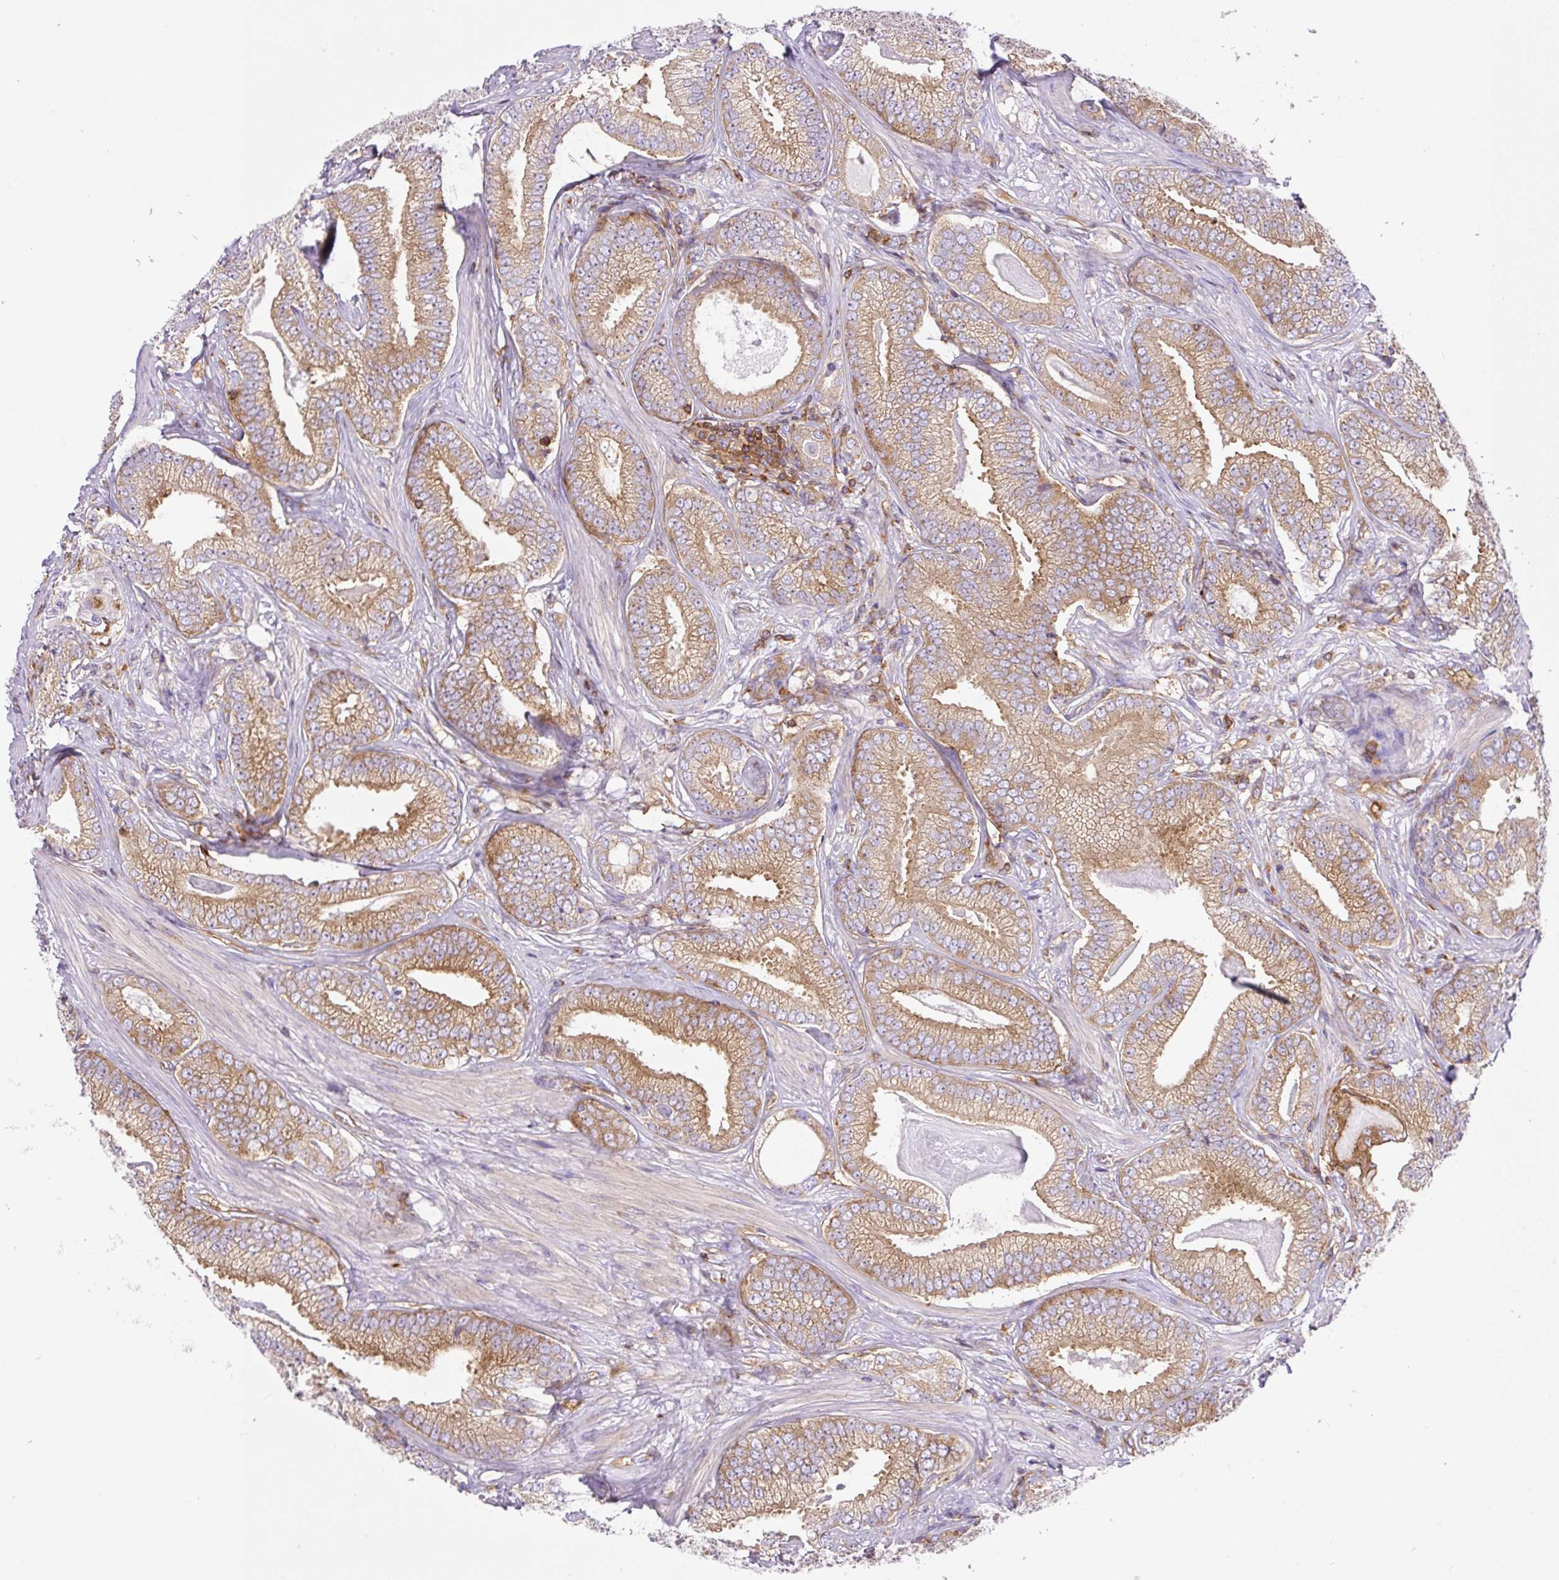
{"staining": {"intensity": "moderate", "quantity": ">75%", "location": "cytoplasmic/membranous"}, "tissue": "prostate cancer", "cell_type": "Tumor cells", "image_type": "cancer", "snomed": [{"axis": "morphology", "description": "Adenocarcinoma, Low grade"}, {"axis": "topography", "description": "Prostate"}], "caption": "A photomicrograph showing moderate cytoplasmic/membranous staining in about >75% of tumor cells in prostate cancer (adenocarcinoma (low-grade)), as visualized by brown immunohistochemical staining.", "gene": "DNM2", "patient": {"sex": "male", "age": 63}}